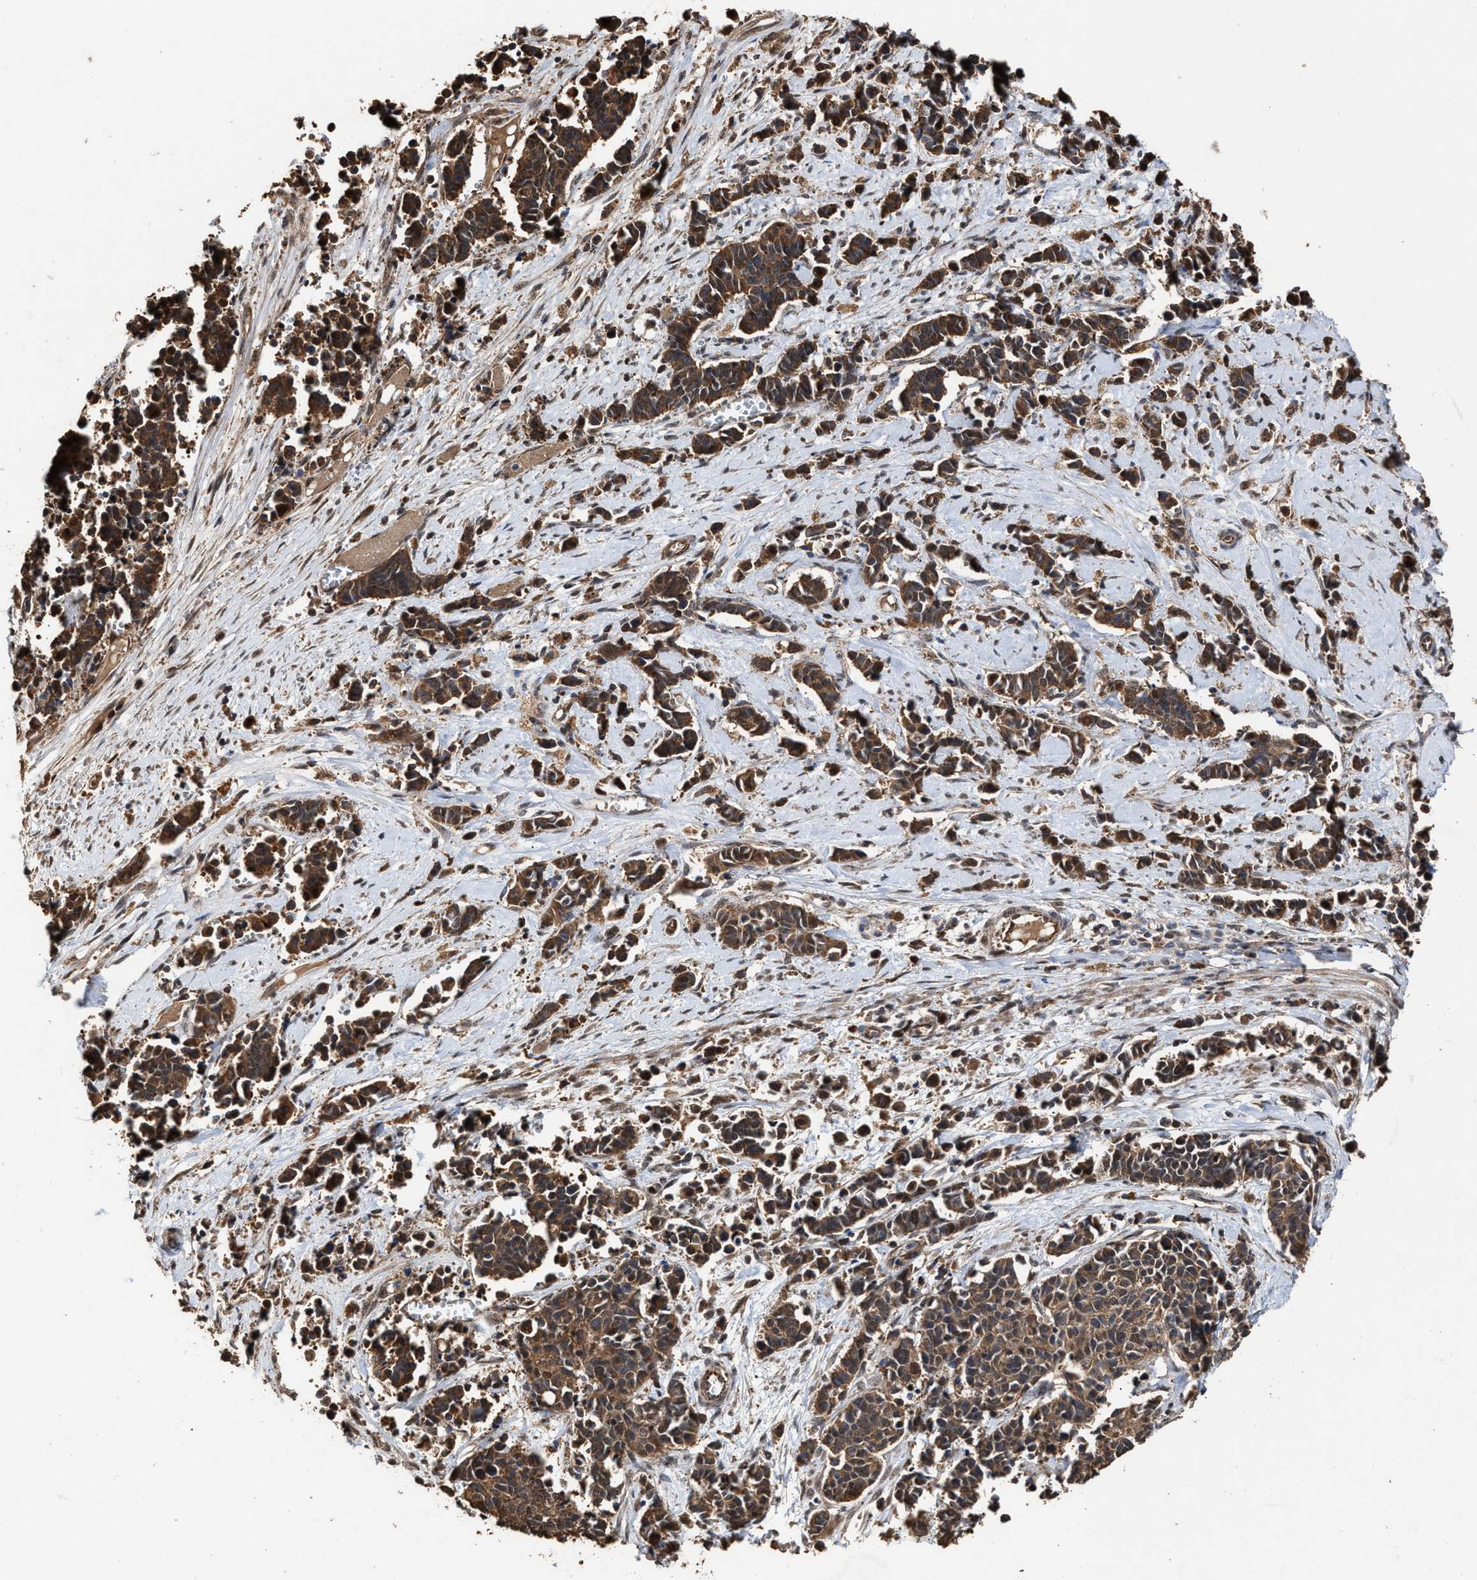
{"staining": {"intensity": "moderate", "quantity": ">75%", "location": "cytoplasmic/membranous"}, "tissue": "cervical cancer", "cell_type": "Tumor cells", "image_type": "cancer", "snomed": [{"axis": "morphology", "description": "Squamous cell carcinoma, NOS"}, {"axis": "topography", "description": "Cervix"}], "caption": "Cervical cancer (squamous cell carcinoma) stained with a protein marker demonstrates moderate staining in tumor cells.", "gene": "ZNHIT6", "patient": {"sex": "female", "age": 35}}